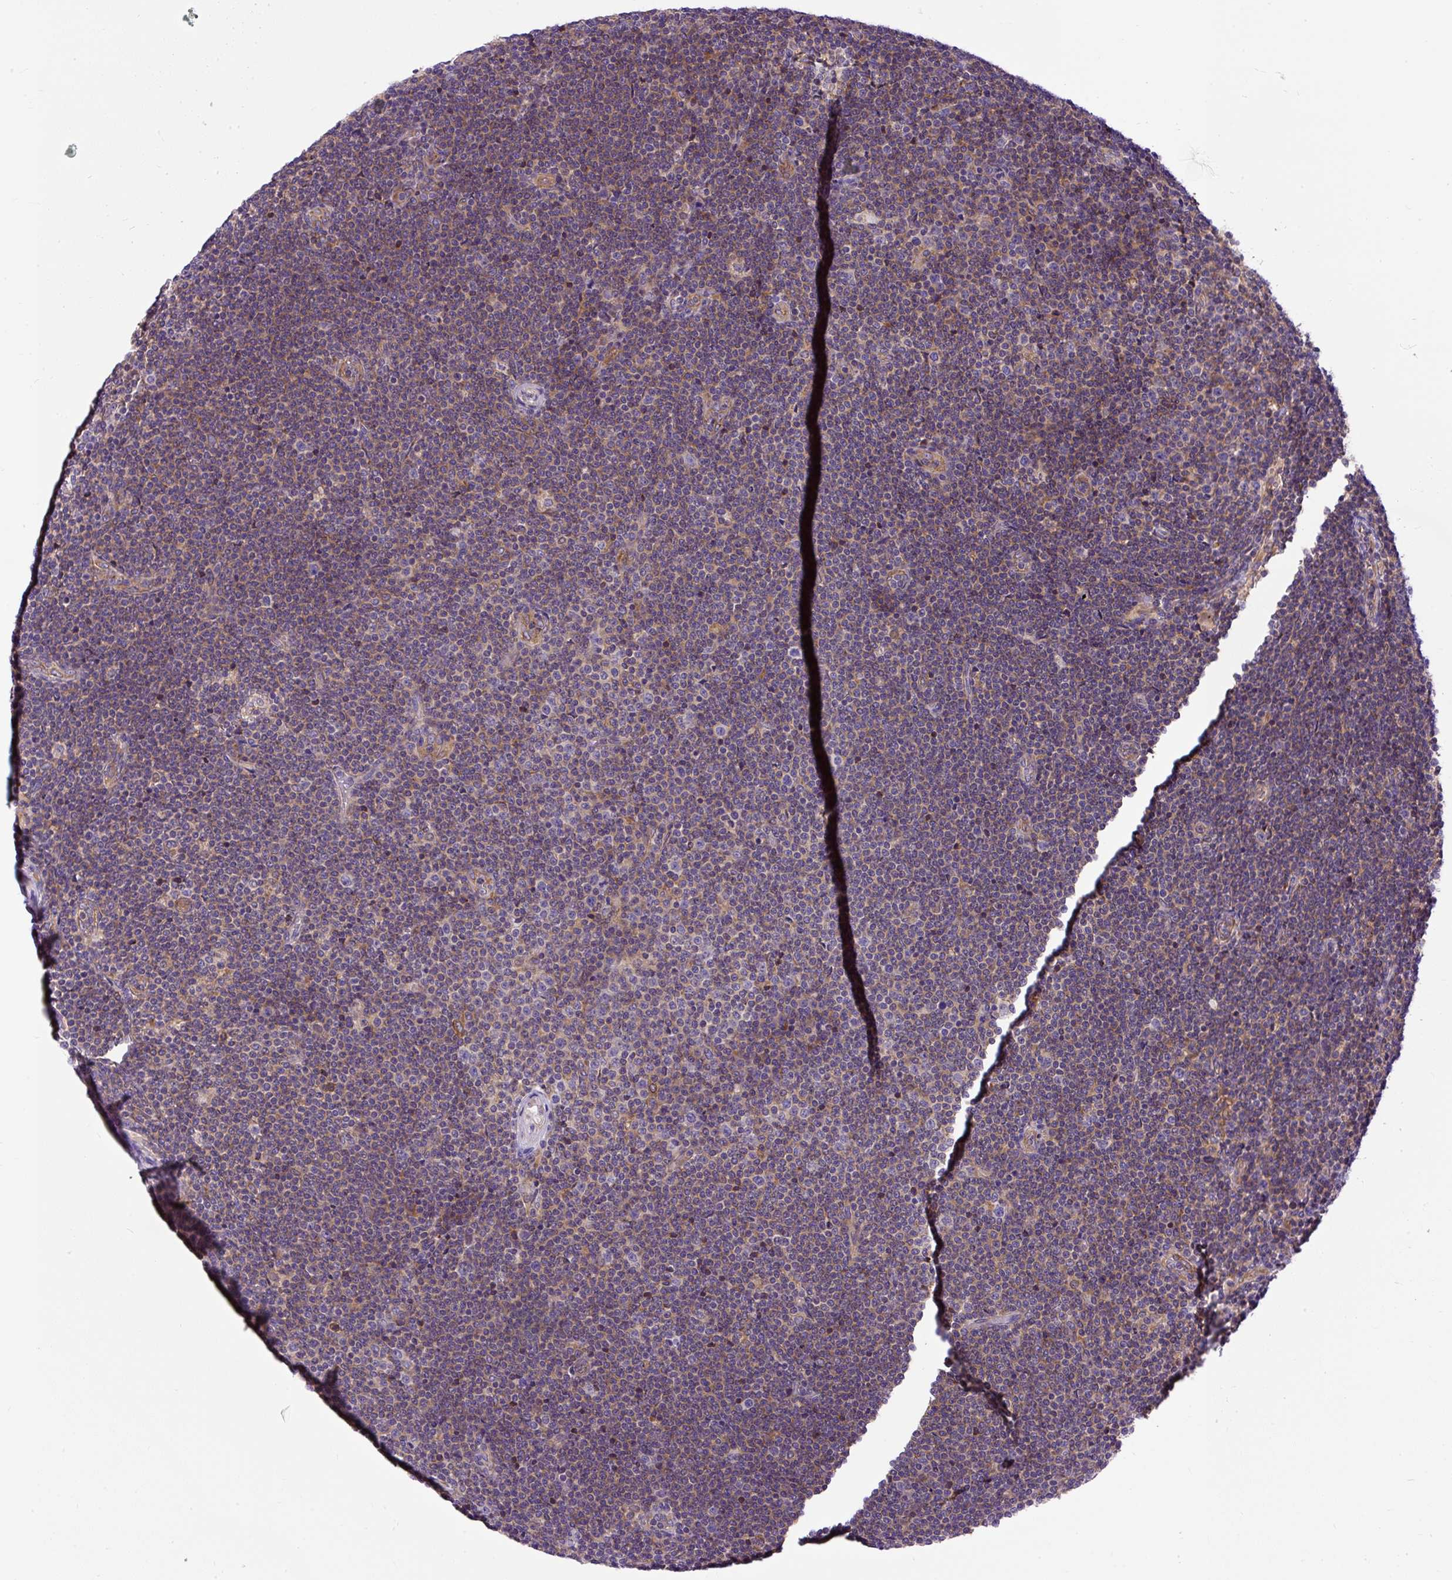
{"staining": {"intensity": "negative", "quantity": "none", "location": "none"}, "tissue": "lymphoma", "cell_type": "Tumor cells", "image_type": "cancer", "snomed": [{"axis": "morphology", "description": "Malignant lymphoma, non-Hodgkin's type, Low grade"}, {"axis": "topography", "description": "Lymph node"}], "caption": "Tumor cells are negative for brown protein staining in malignant lymphoma, non-Hodgkin's type (low-grade).", "gene": "MAP1S", "patient": {"sex": "male", "age": 48}}